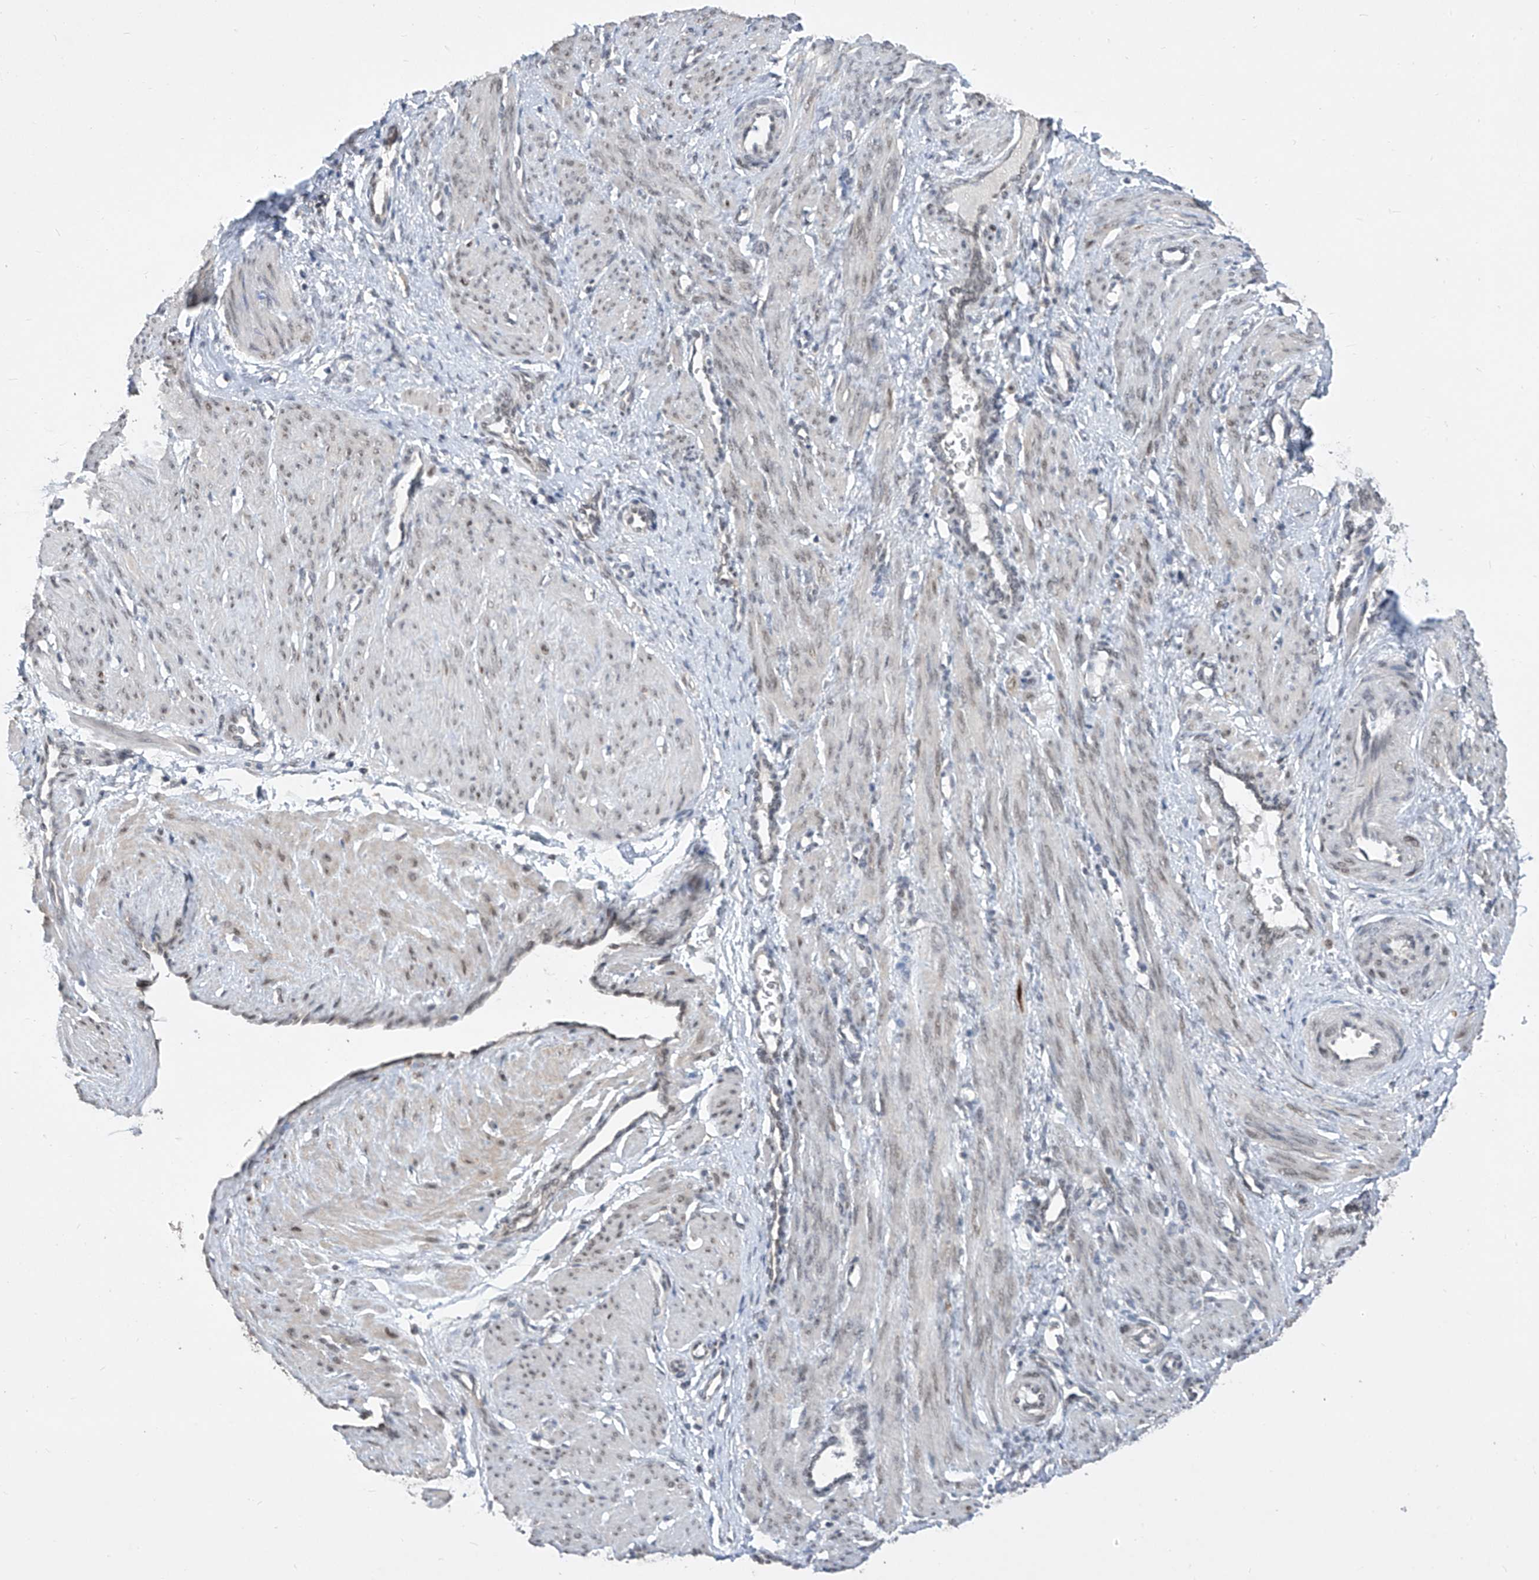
{"staining": {"intensity": "strong", "quantity": "<25%", "location": "cytoplasmic/membranous"}, "tissue": "smooth muscle", "cell_type": "Smooth muscle cells", "image_type": "normal", "snomed": [{"axis": "morphology", "description": "Normal tissue, NOS"}, {"axis": "topography", "description": "Endometrium"}], "caption": "About <25% of smooth muscle cells in benign human smooth muscle display strong cytoplasmic/membranous protein expression as visualized by brown immunohistochemical staining.", "gene": "CETN1", "patient": {"sex": "female", "age": 33}}